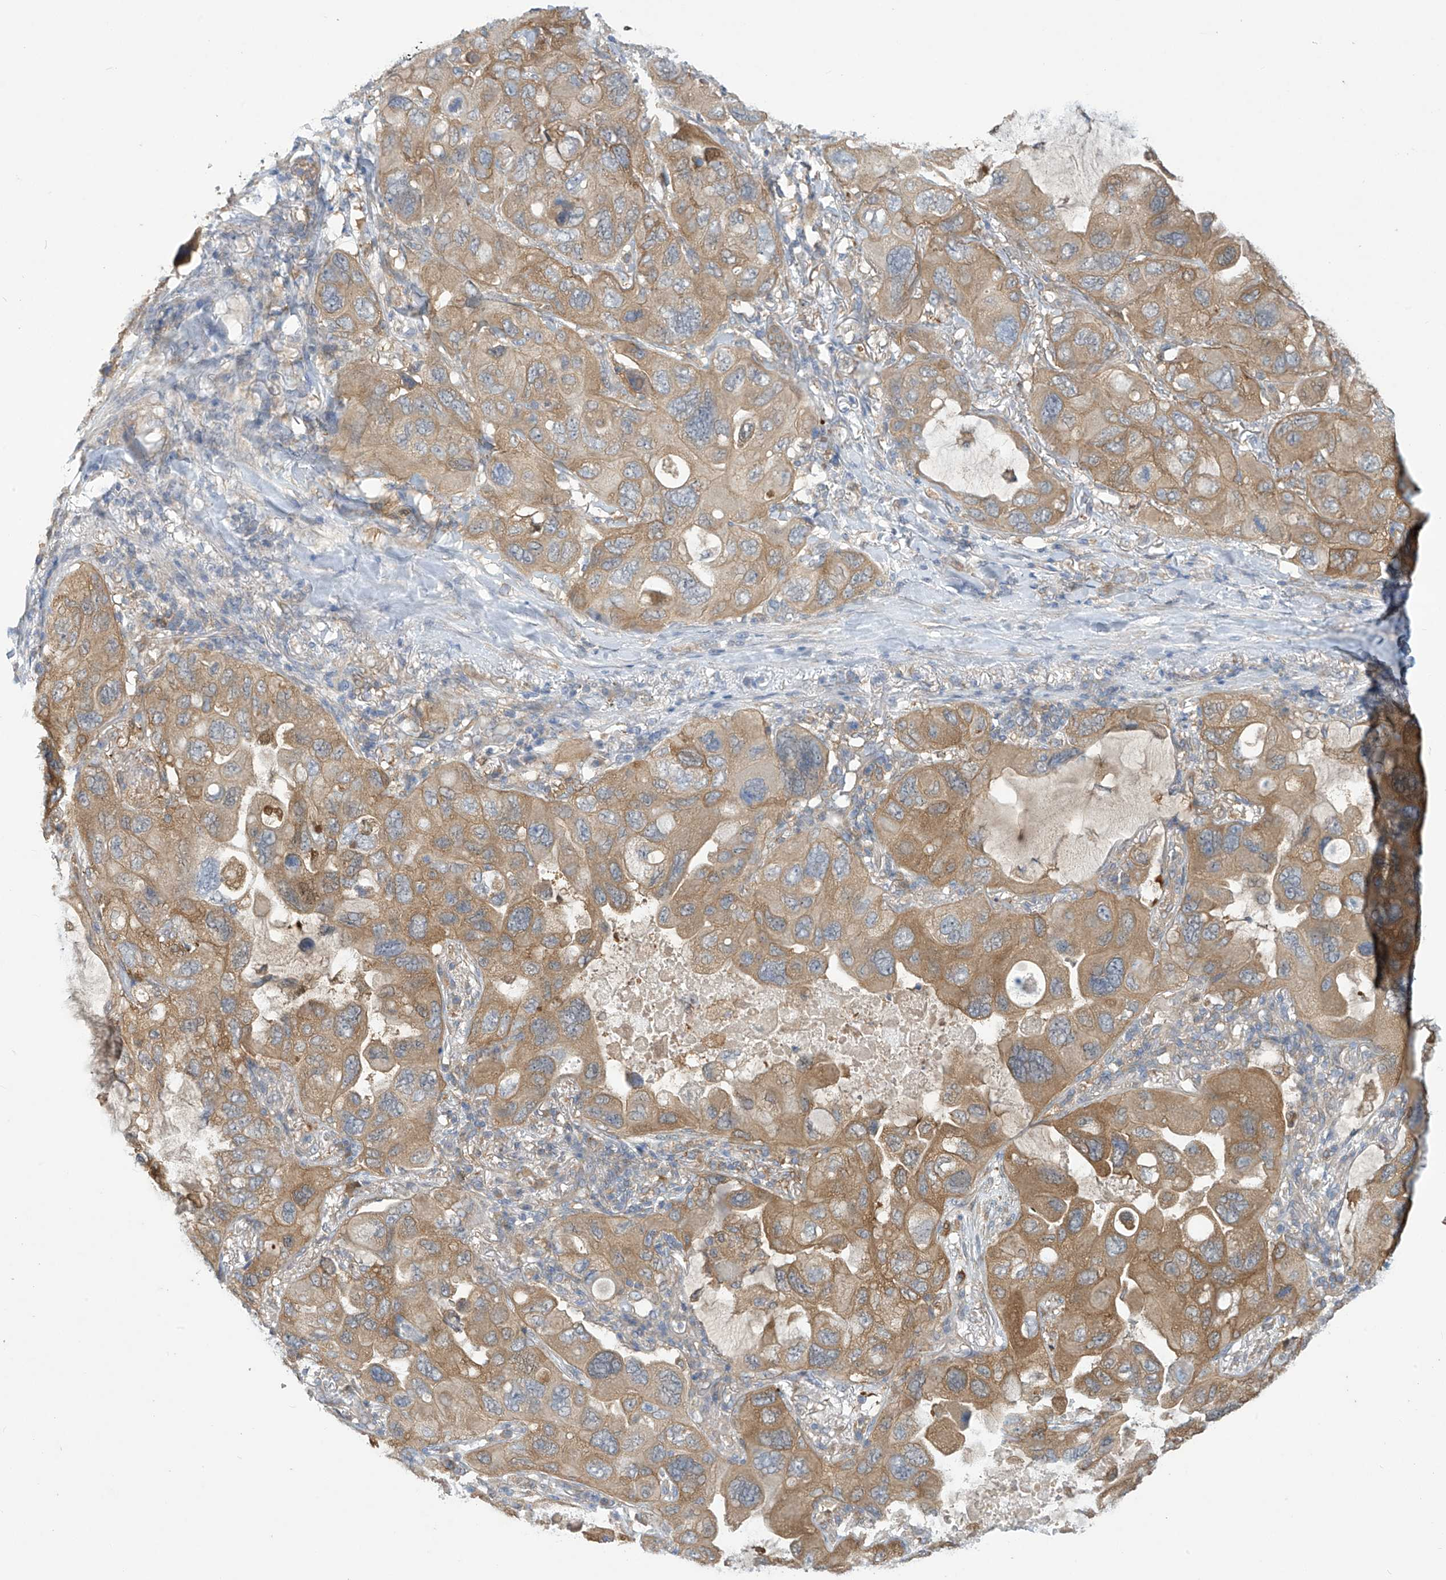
{"staining": {"intensity": "moderate", "quantity": ">75%", "location": "cytoplasmic/membranous"}, "tissue": "lung cancer", "cell_type": "Tumor cells", "image_type": "cancer", "snomed": [{"axis": "morphology", "description": "Squamous cell carcinoma, NOS"}, {"axis": "topography", "description": "Lung"}], "caption": "A micrograph of human lung cancer stained for a protein displays moderate cytoplasmic/membranous brown staining in tumor cells.", "gene": "ADI1", "patient": {"sex": "female", "age": 73}}